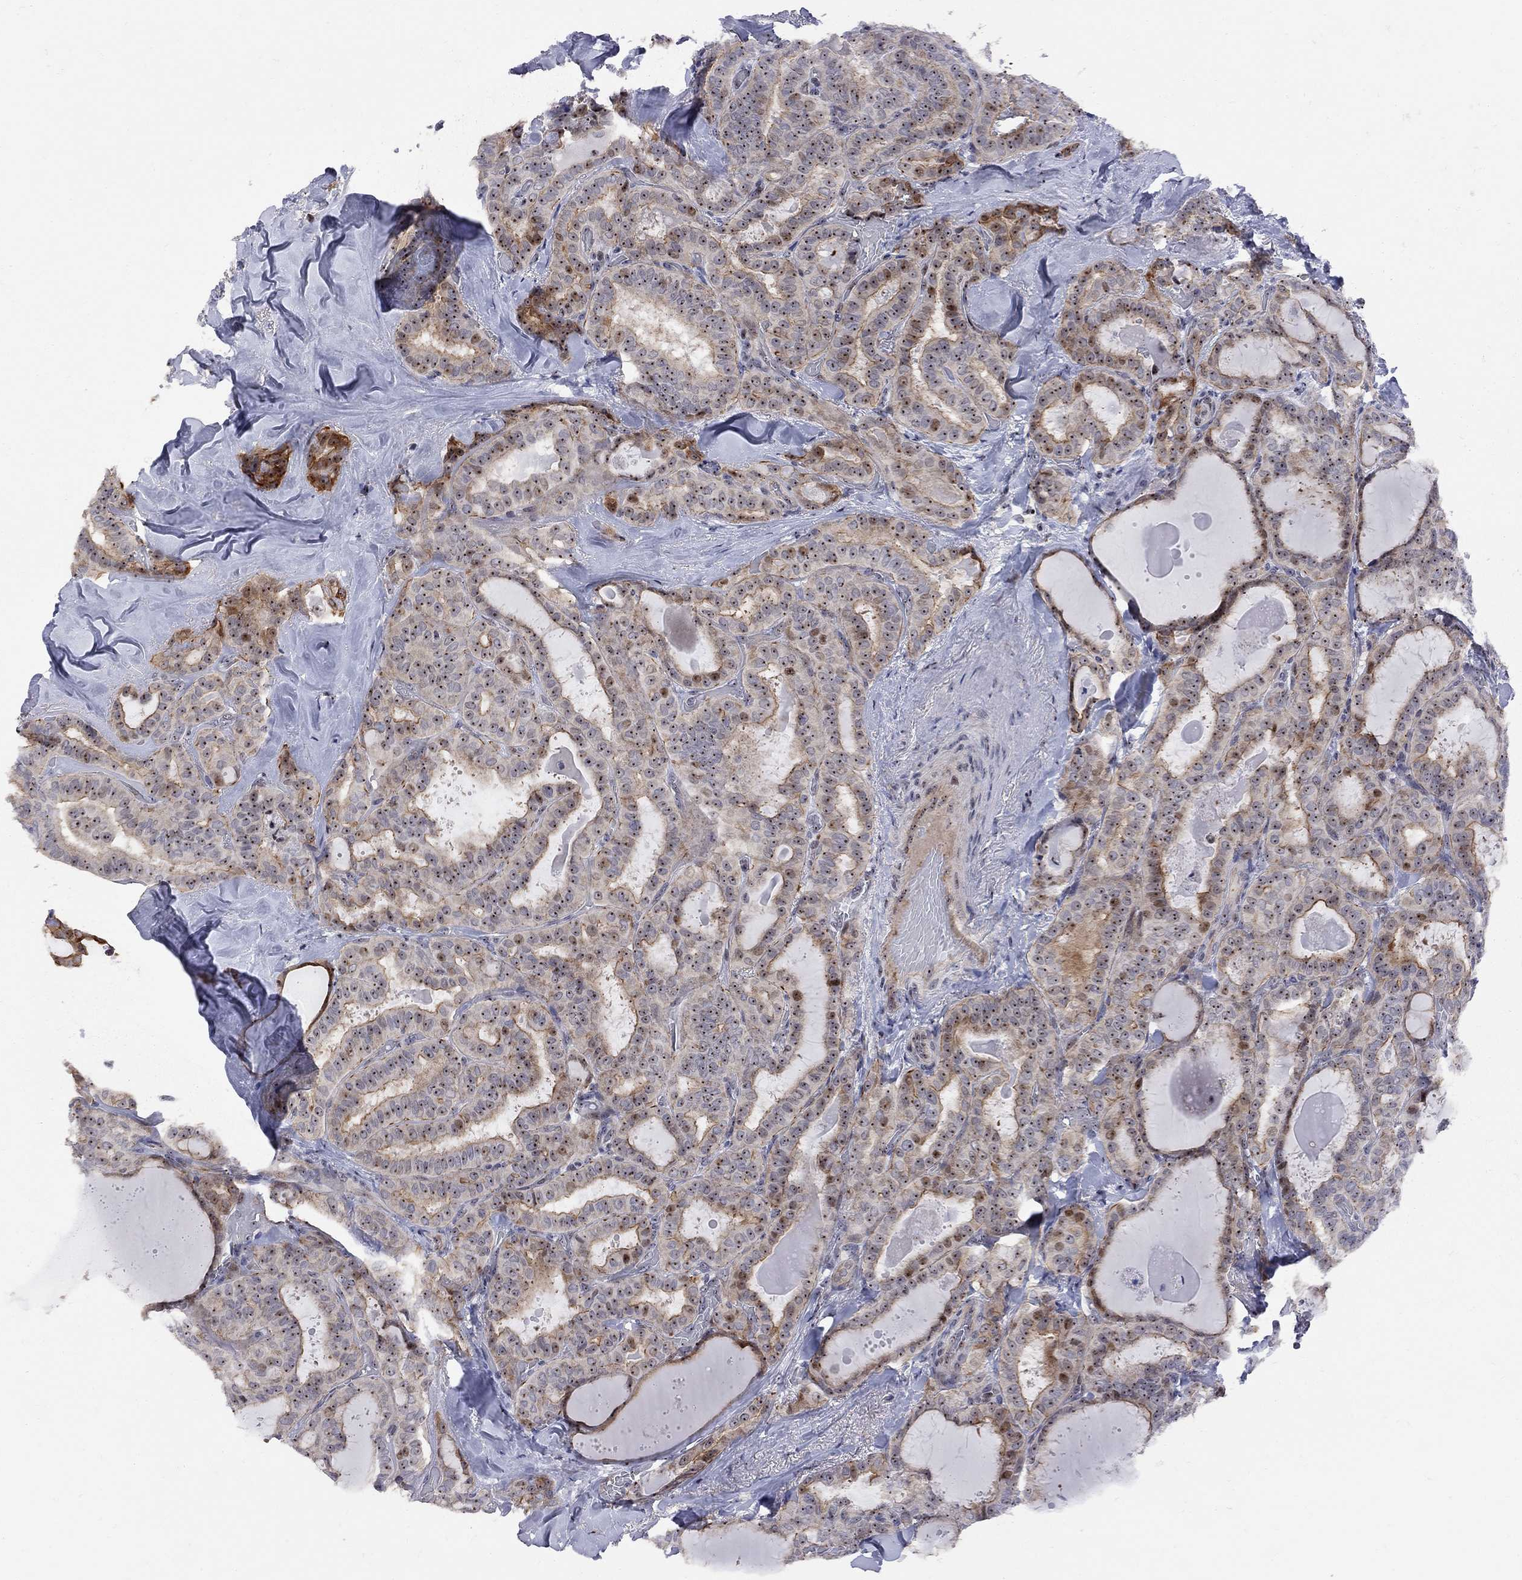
{"staining": {"intensity": "strong", "quantity": ">75%", "location": "nuclear"}, "tissue": "thyroid cancer", "cell_type": "Tumor cells", "image_type": "cancer", "snomed": [{"axis": "morphology", "description": "Papillary adenocarcinoma, NOS"}, {"axis": "topography", "description": "Thyroid gland"}], "caption": "Immunohistochemistry (IHC) photomicrograph of neoplastic tissue: thyroid cancer (papillary adenocarcinoma) stained using IHC reveals high levels of strong protein expression localized specifically in the nuclear of tumor cells, appearing as a nuclear brown color.", "gene": "DHX33", "patient": {"sex": "female", "age": 39}}